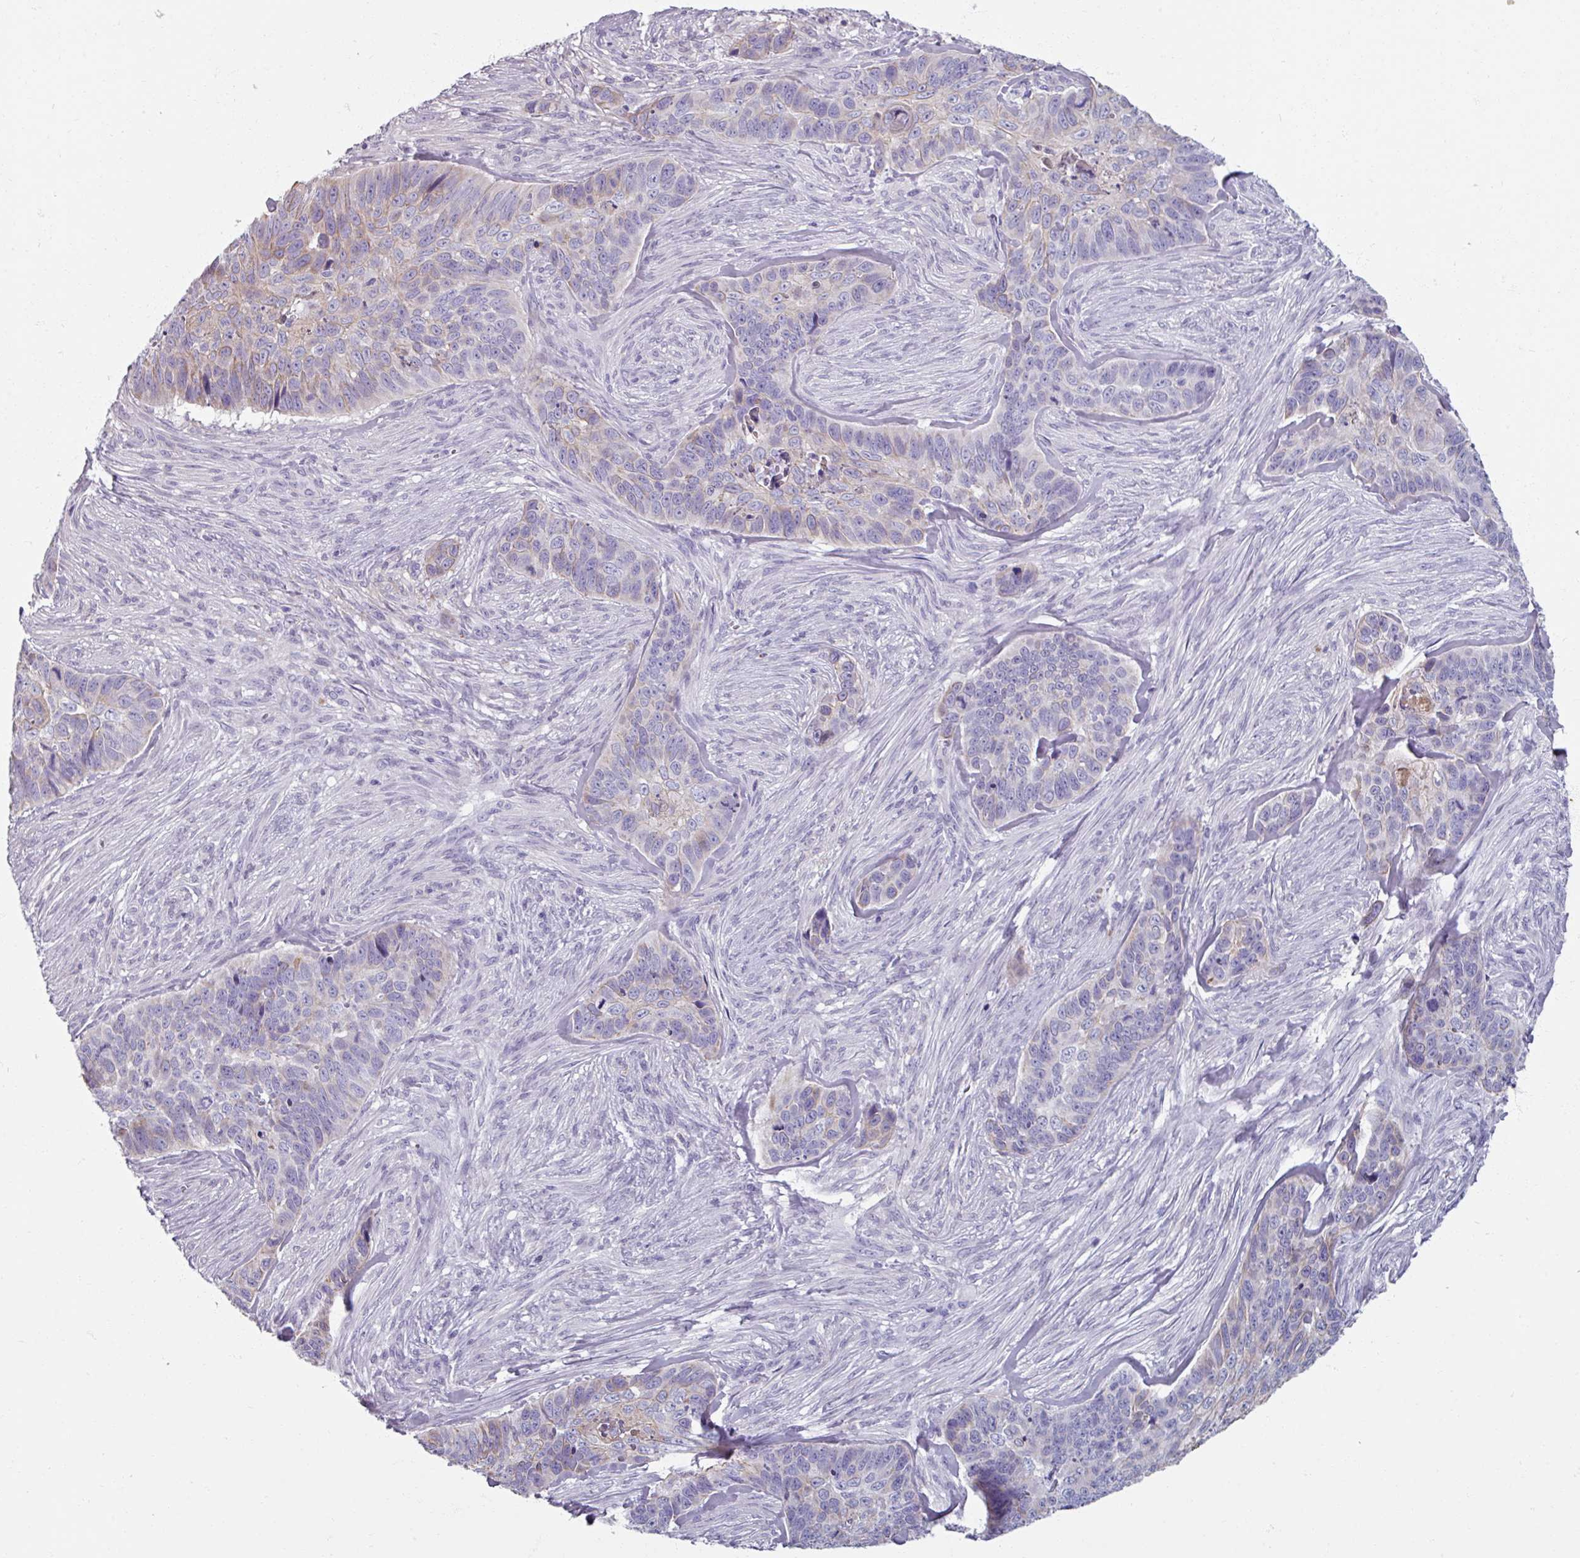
{"staining": {"intensity": "weak", "quantity": "<25%", "location": "cytoplasmic/membranous"}, "tissue": "skin cancer", "cell_type": "Tumor cells", "image_type": "cancer", "snomed": [{"axis": "morphology", "description": "Basal cell carcinoma"}, {"axis": "topography", "description": "Skin"}], "caption": "Protein analysis of skin cancer (basal cell carcinoma) shows no significant positivity in tumor cells.", "gene": "SPESP1", "patient": {"sex": "female", "age": 82}}